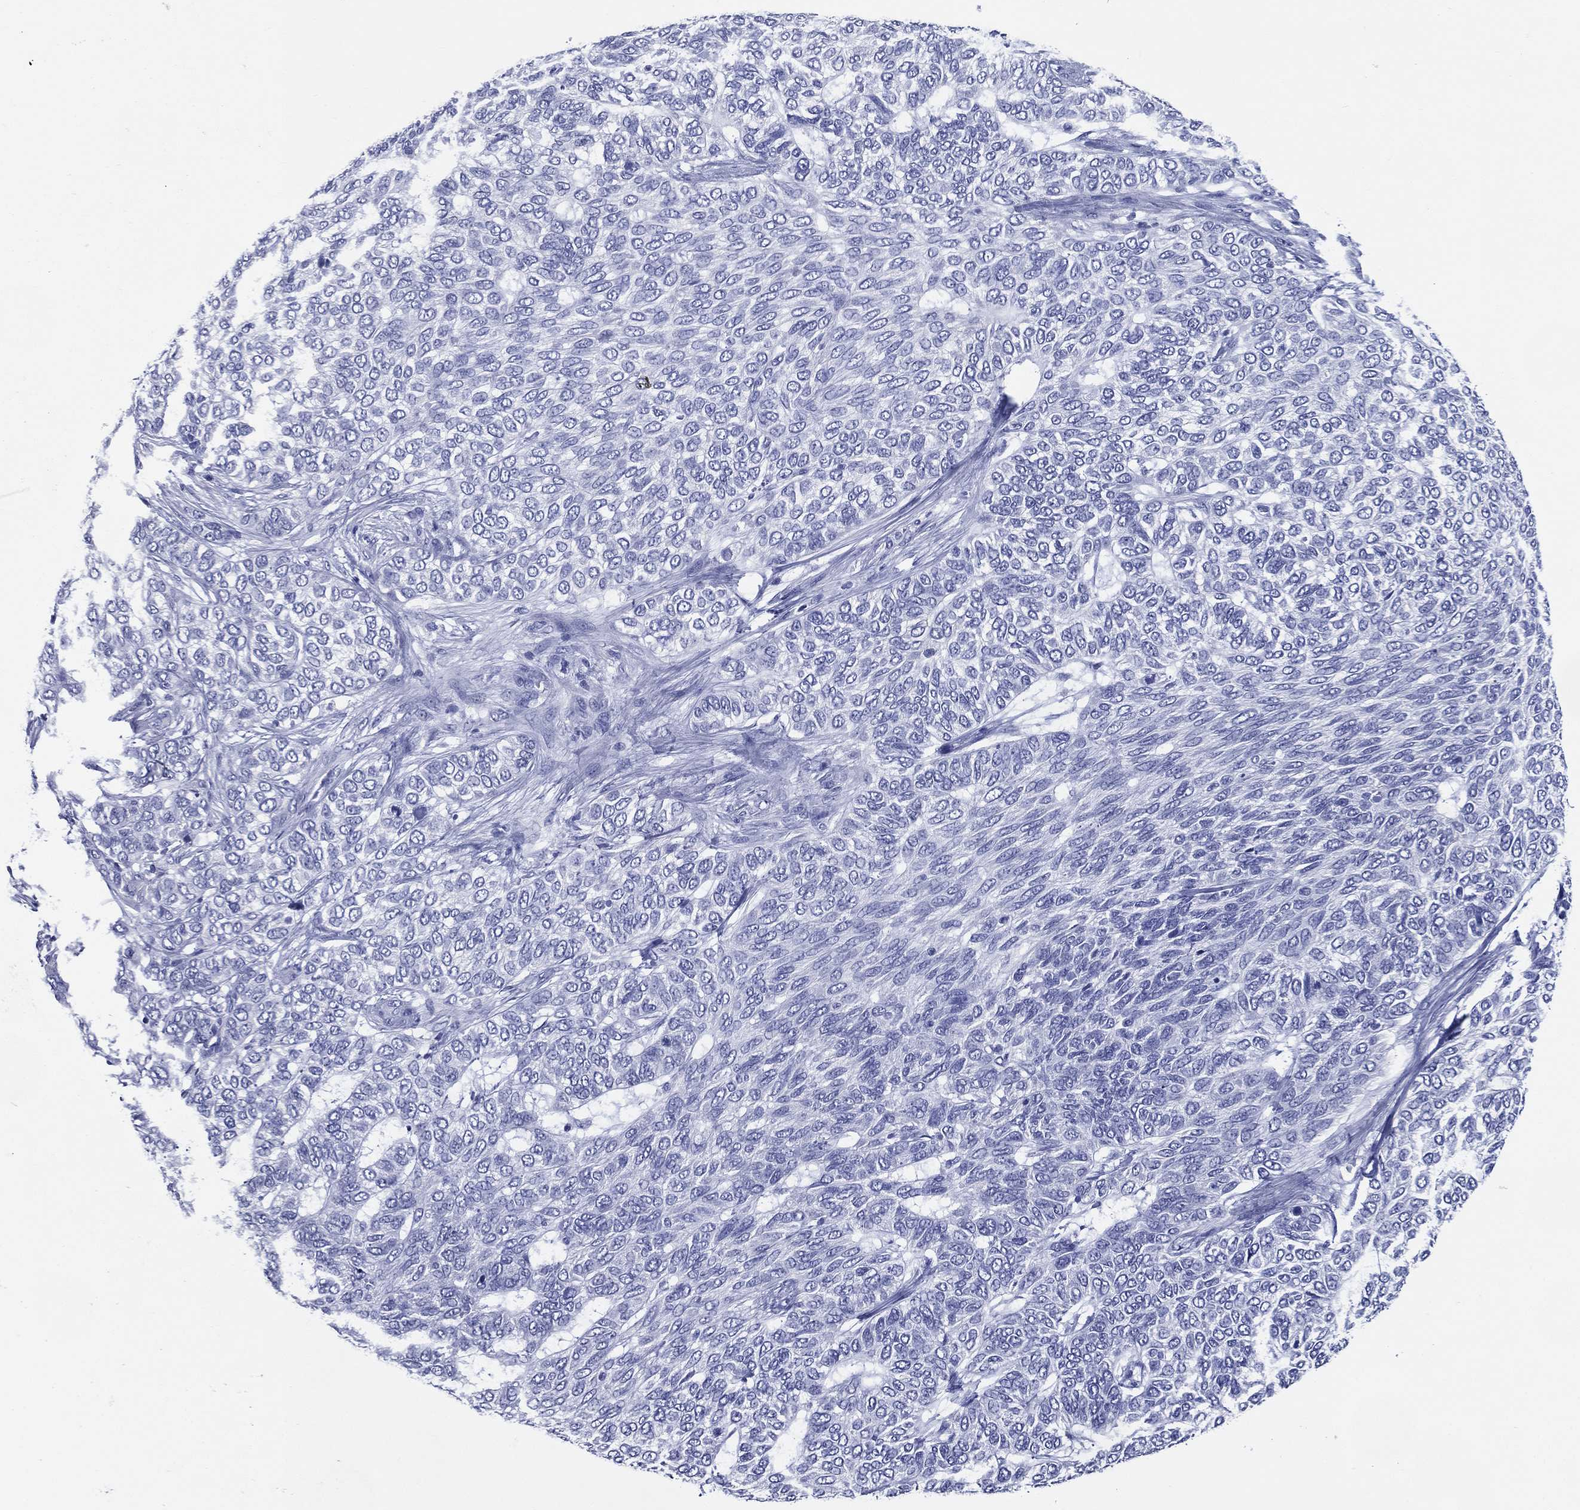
{"staining": {"intensity": "negative", "quantity": "none", "location": "none"}, "tissue": "skin cancer", "cell_type": "Tumor cells", "image_type": "cancer", "snomed": [{"axis": "morphology", "description": "Basal cell carcinoma"}, {"axis": "topography", "description": "Skin"}], "caption": "A photomicrograph of human basal cell carcinoma (skin) is negative for staining in tumor cells.", "gene": "ACE2", "patient": {"sex": "female", "age": 65}}